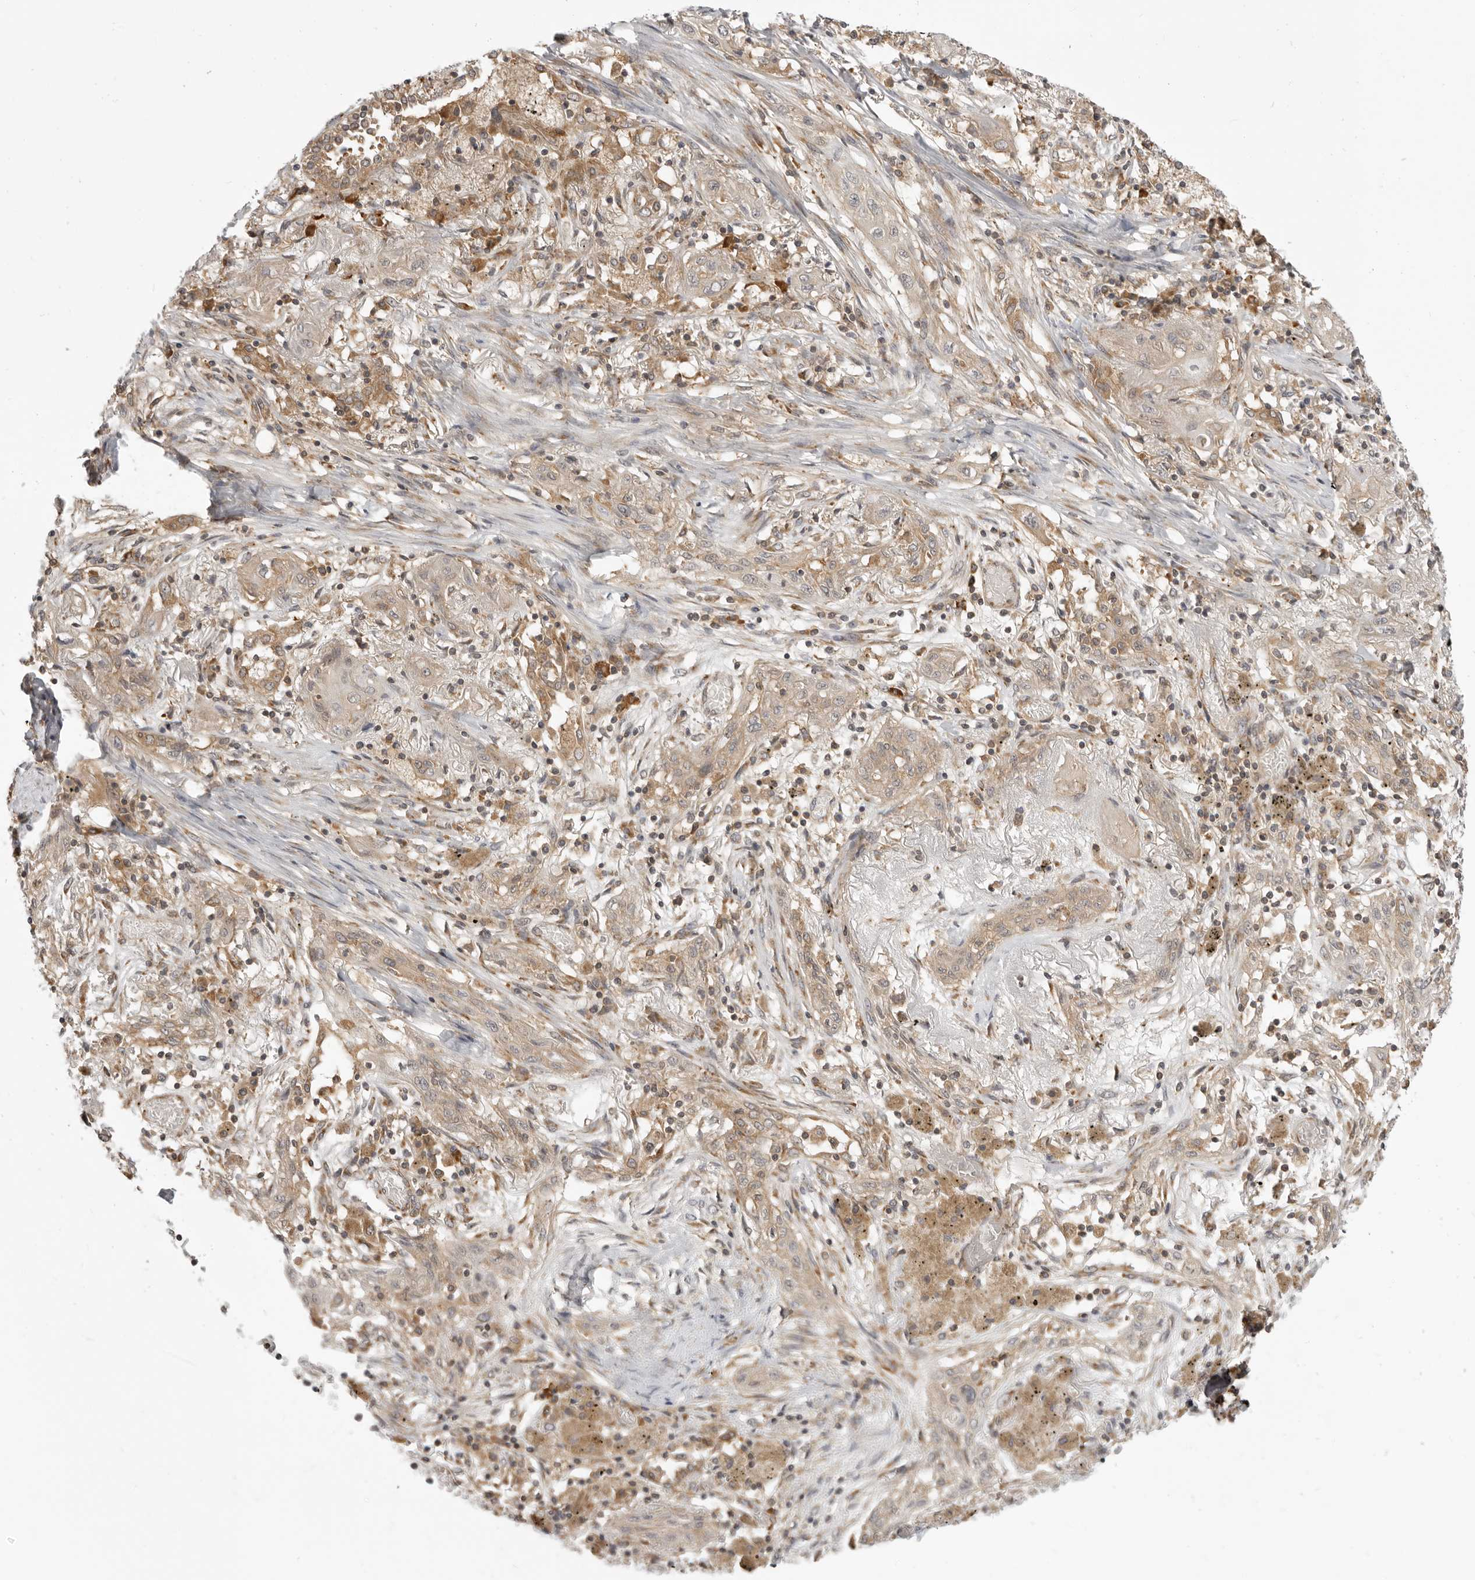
{"staining": {"intensity": "weak", "quantity": ">75%", "location": "cytoplasmic/membranous"}, "tissue": "lung cancer", "cell_type": "Tumor cells", "image_type": "cancer", "snomed": [{"axis": "morphology", "description": "Squamous cell carcinoma, NOS"}, {"axis": "topography", "description": "Lung"}], "caption": "Tumor cells demonstrate weak cytoplasmic/membranous expression in about >75% of cells in lung squamous cell carcinoma.", "gene": "PRRC2A", "patient": {"sex": "female", "age": 47}}